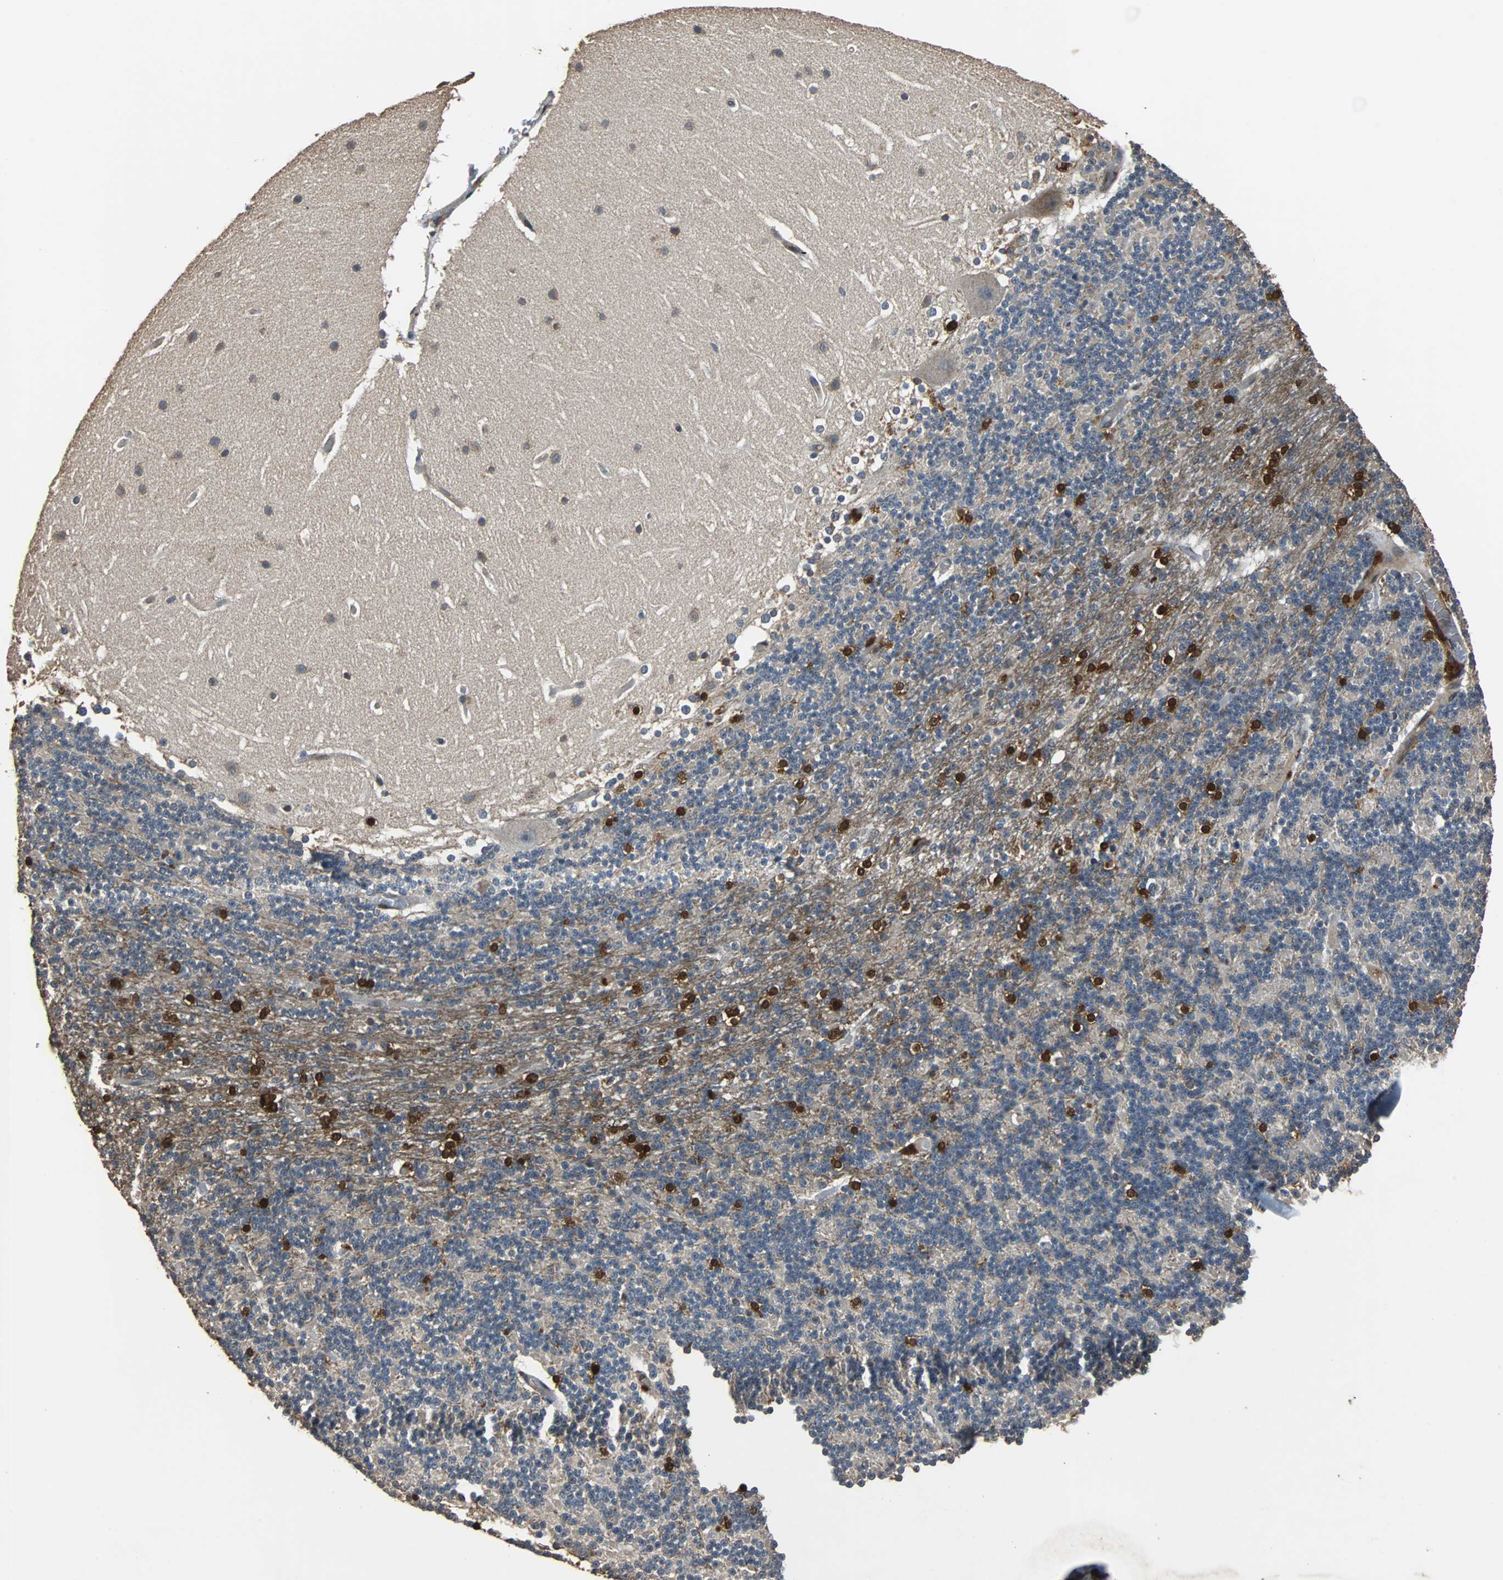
{"staining": {"intensity": "strong", "quantity": "<25%", "location": "cytoplasmic/membranous,nuclear"}, "tissue": "cerebellum", "cell_type": "Cells in granular layer", "image_type": "normal", "snomed": [{"axis": "morphology", "description": "Normal tissue, NOS"}, {"axis": "topography", "description": "Cerebellum"}], "caption": "IHC micrograph of normal cerebellum: cerebellum stained using immunohistochemistry shows medium levels of strong protein expression localized specifically in the cytoplasmic/membranous,nuclear of cells in granular layer, appearing as a cytoplasmic/membranous,nuclear brown color.", "gene": "NDRG1", "patient": {"sex": "female", "age": 19}}